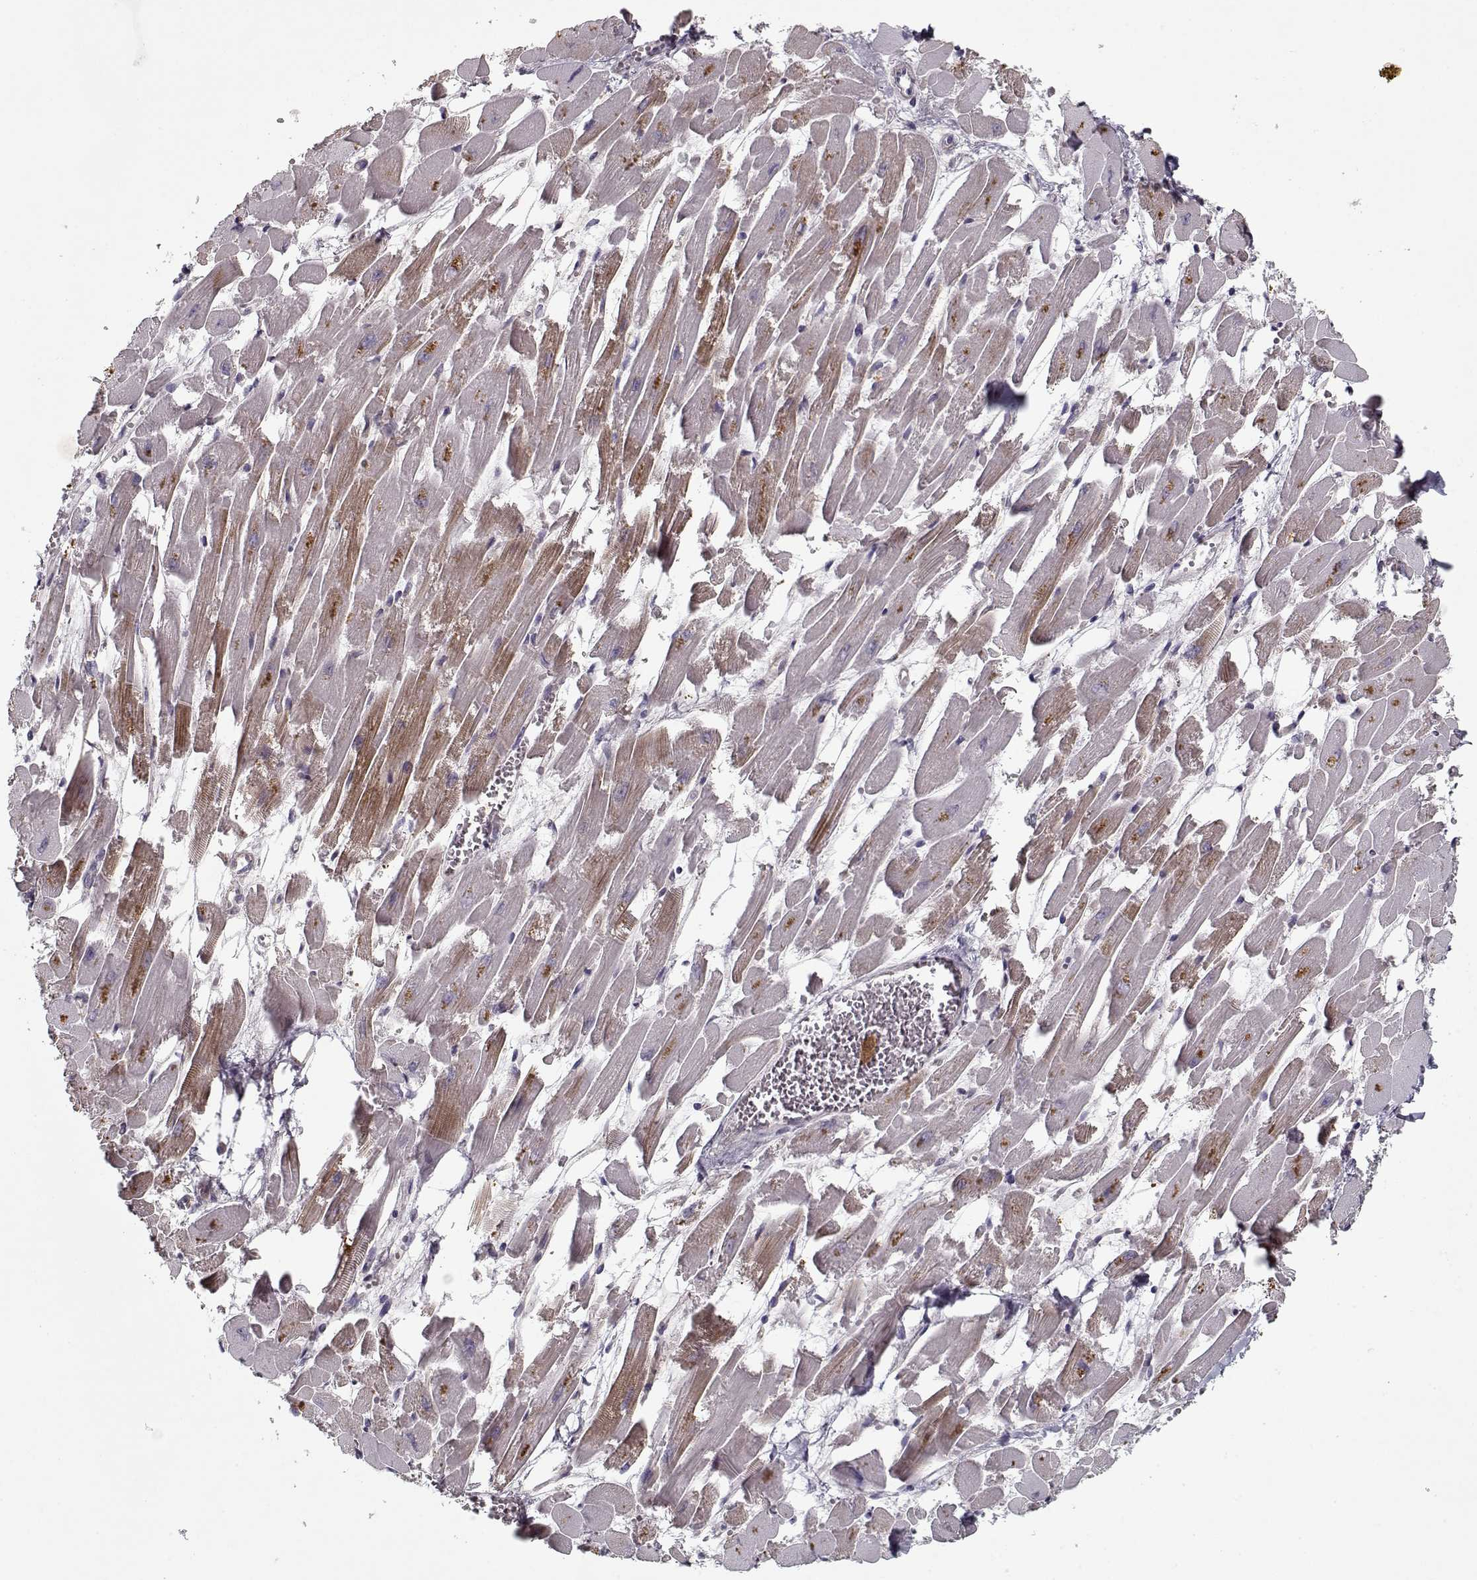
{"staining": {"intensity": "weak", "quantity": "<25%", "location": "cytoplasmic/membranous"}, "tissue": "heart muscle", "cell_type": "Cardiomyocytes", "image_type": "normal", "snomed": [{"axis": "morphology", "description": "Normal tissue, NOS"}, {"axis": "topography", "description": "Heart"}], "caption": "The immunohistochemistry (IHC) image has no significant staining in cardiomyocytes of heart muscle.", "gene": "UNC13D", "patient": {"sex": "female", "age": 52}}